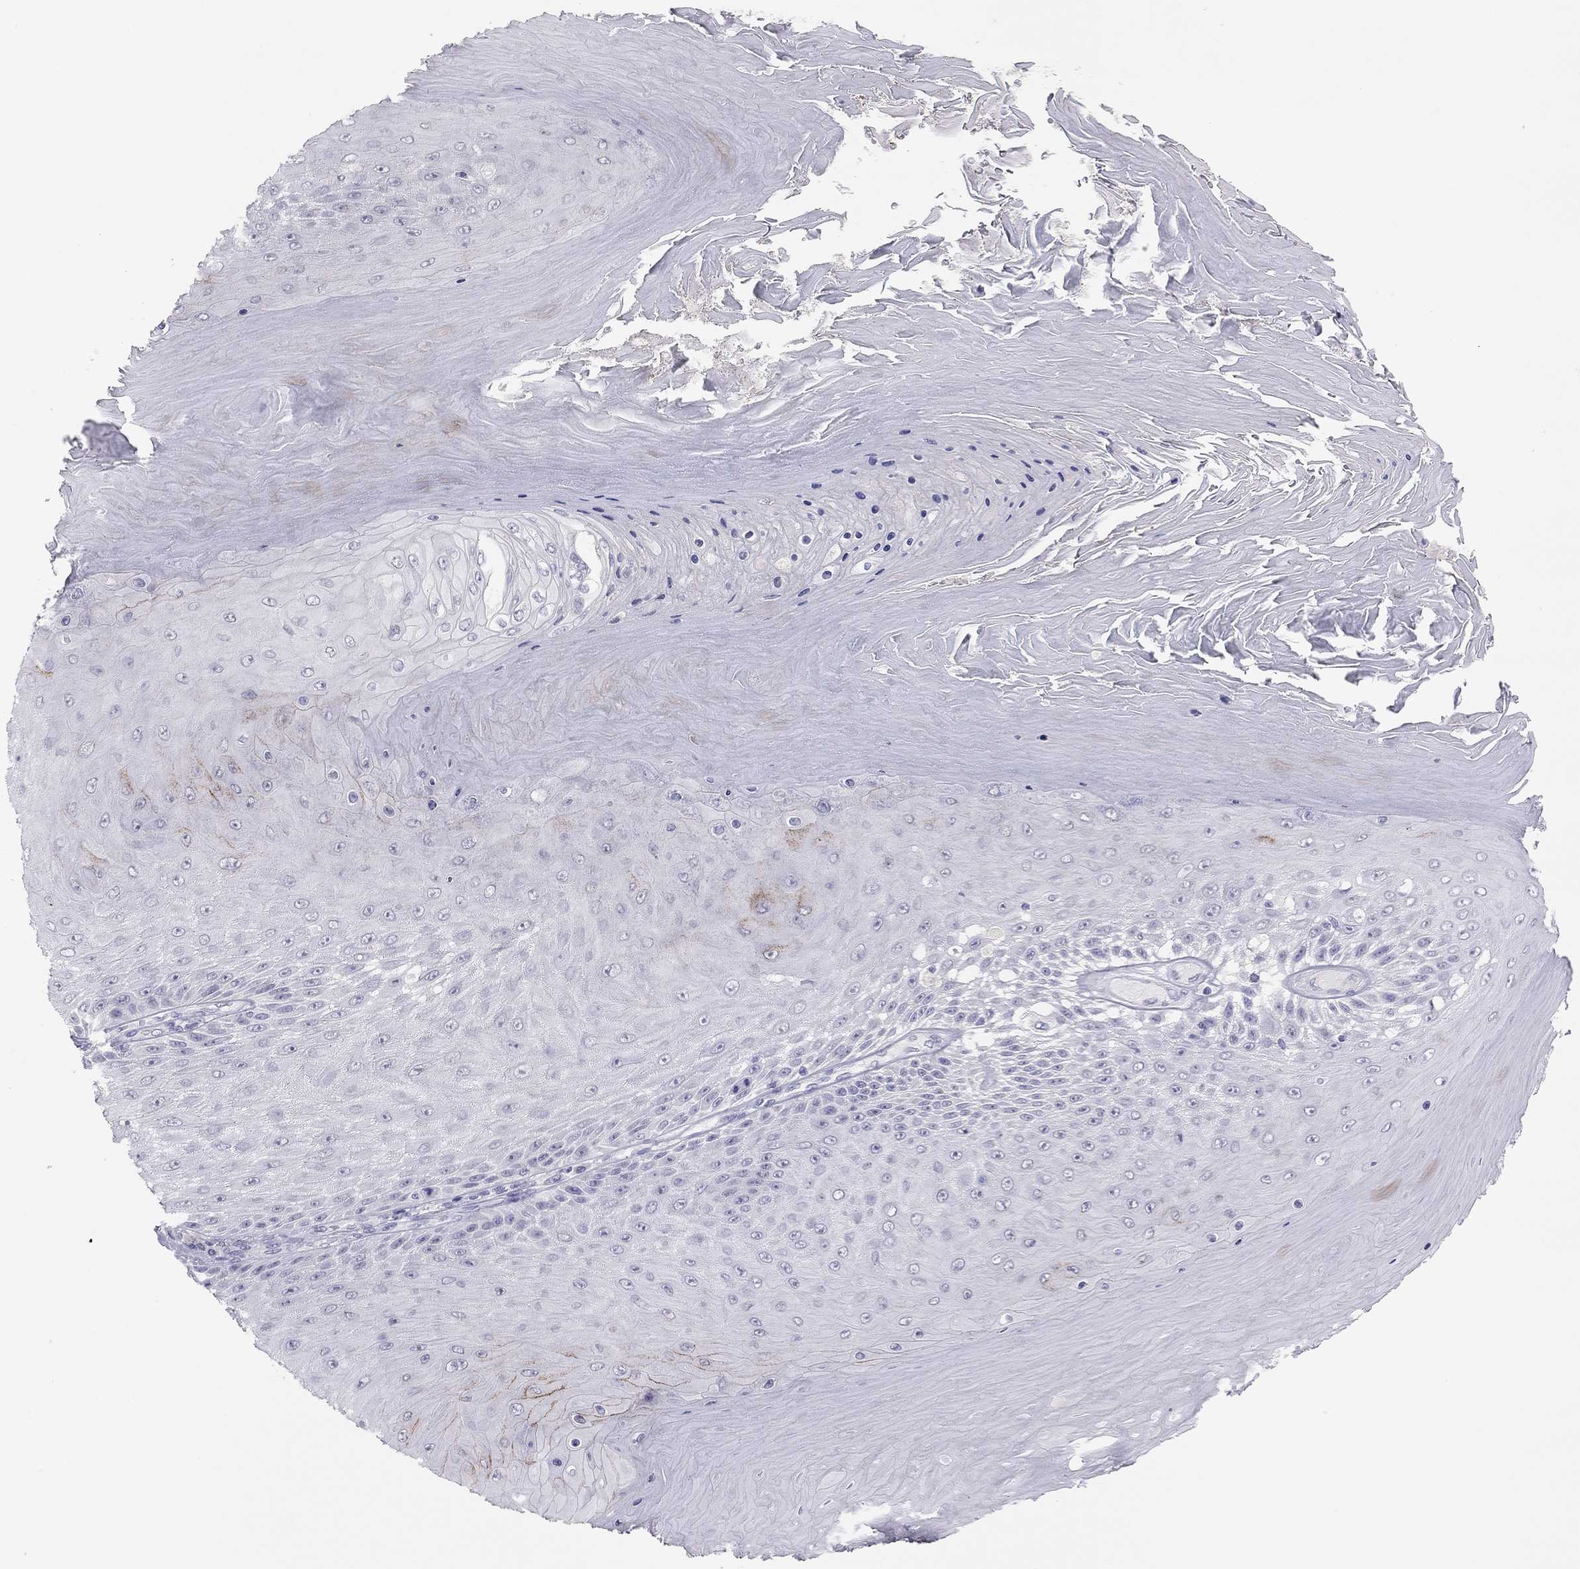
{"staining": {"intensity": "negative", "quantity": "none", "location": "none"}, "tissue": "skin cancer", "cell_type": "Tumor cells", "image_type": "cancer", "snomed": [{"axis": "morphology", "description": "Squamous cell carcinoma, NOS"}, {"axis": "topography", "description": "Skin"}], "caption": "High magnification brightfield microscopy of skin squamous cell carcinoma stained with DAB (brown) and counterstained with hematoxylin (blue): tumor cells show no significant positivity.", "gene": "ADORA2A", "patient": {"sex": "male", "age": 62}}